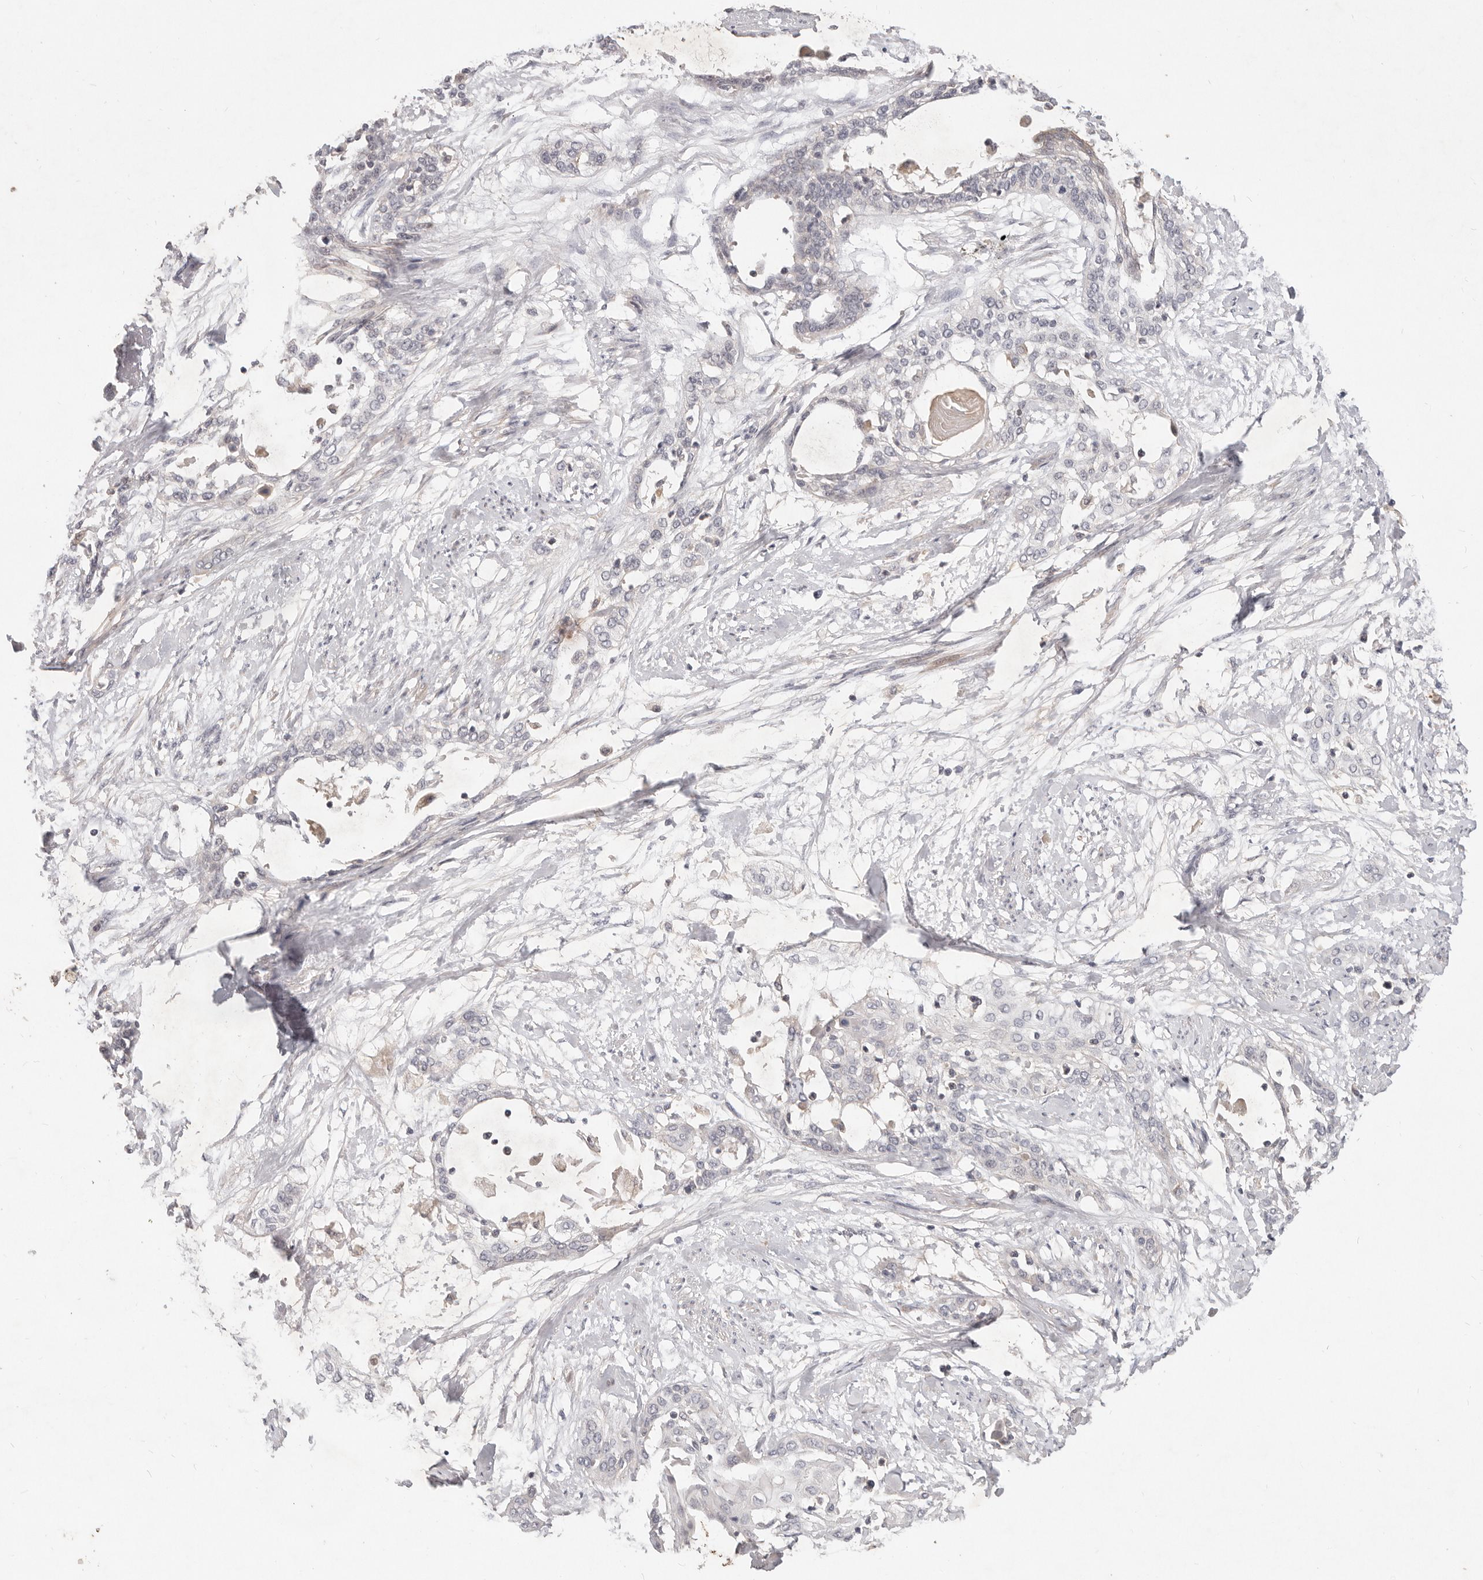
{"staining": {"intensity": "negative", "quantity": "none", "location": "none"}, "tissue": "cervical cancer", "cell_type": "Tumor cells", "image_type": "cancer", "snomed": [{"axis": "morphology", "description": "Squamous cell carcinoma, NOS"}, {"axis": "topography", "description": "Cervix"}], "caption": "An immunohistochemistry image of squamous cell carcinoma (cervical) is shown. There is no staining in tumor cells of squamous cell carcinoma (cervical).", "gene": "USP49", "patient": {"sex": "female", "age": 57}}